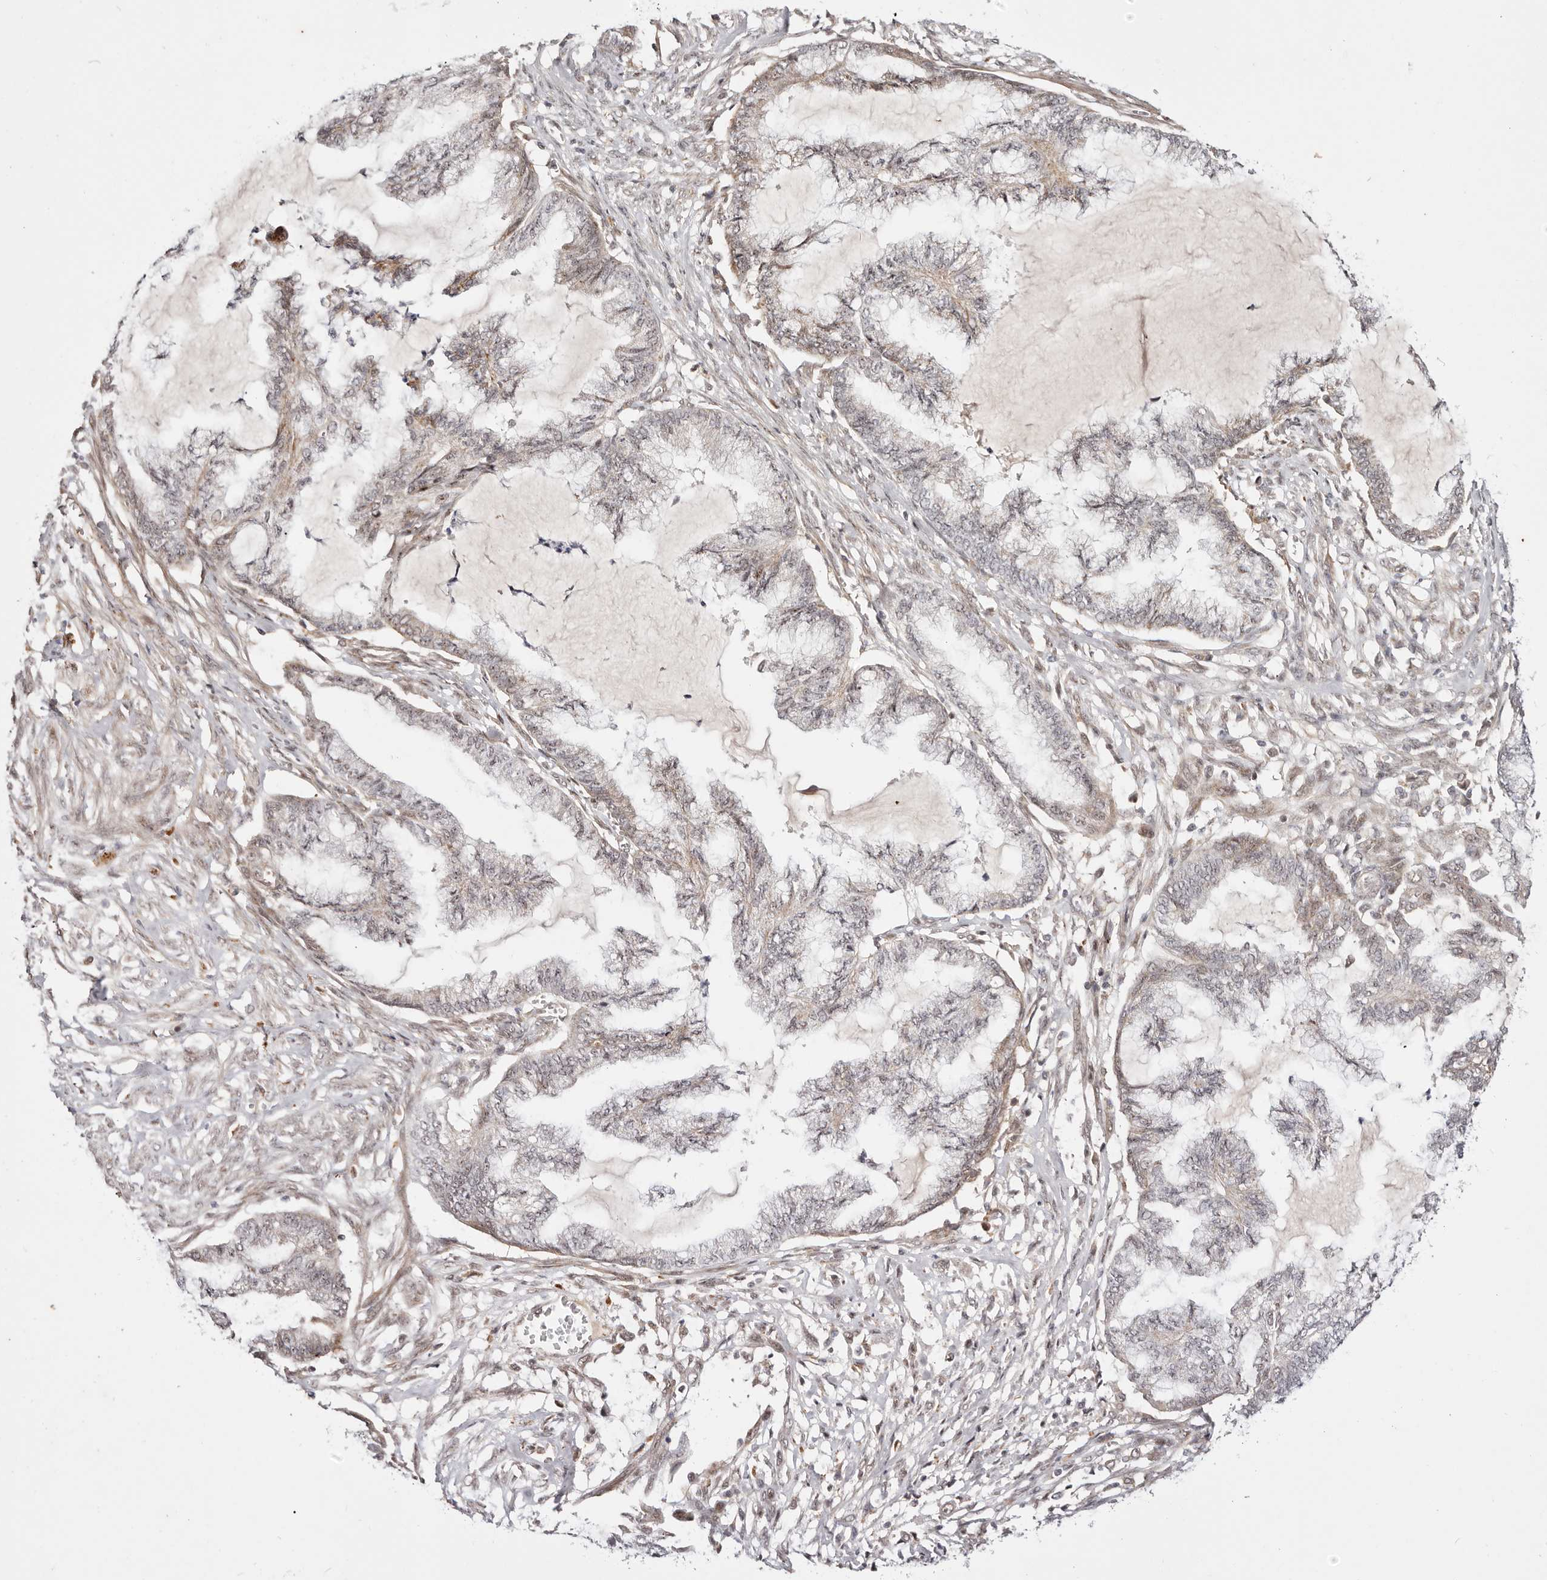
{"staining": {"intensity": "negative", "quantity": "none", "location": "none"}, "tissue": "endometrial cancer", "cell_type": "Tumor cells", "image_type": "cancer", "snomed": [{"axis": "morphology", "description": "Adenocarcinoma, NOS"}, {"axis": "topography", "description": "Endometrium"}], "caption": "Immunohistochemistry (IHC) histopathology image of endometrial adenocarcinoma stained for a protein (brown), which reveals no positivity in tumor cells. (Stains: DAB immunohistochemistry (IHC) with hematoxylin counter stain, Microscopy: brightfield microscopy at high magnification).", "gene": "WRN", "patient": {"sex": "female", "age": 86}}